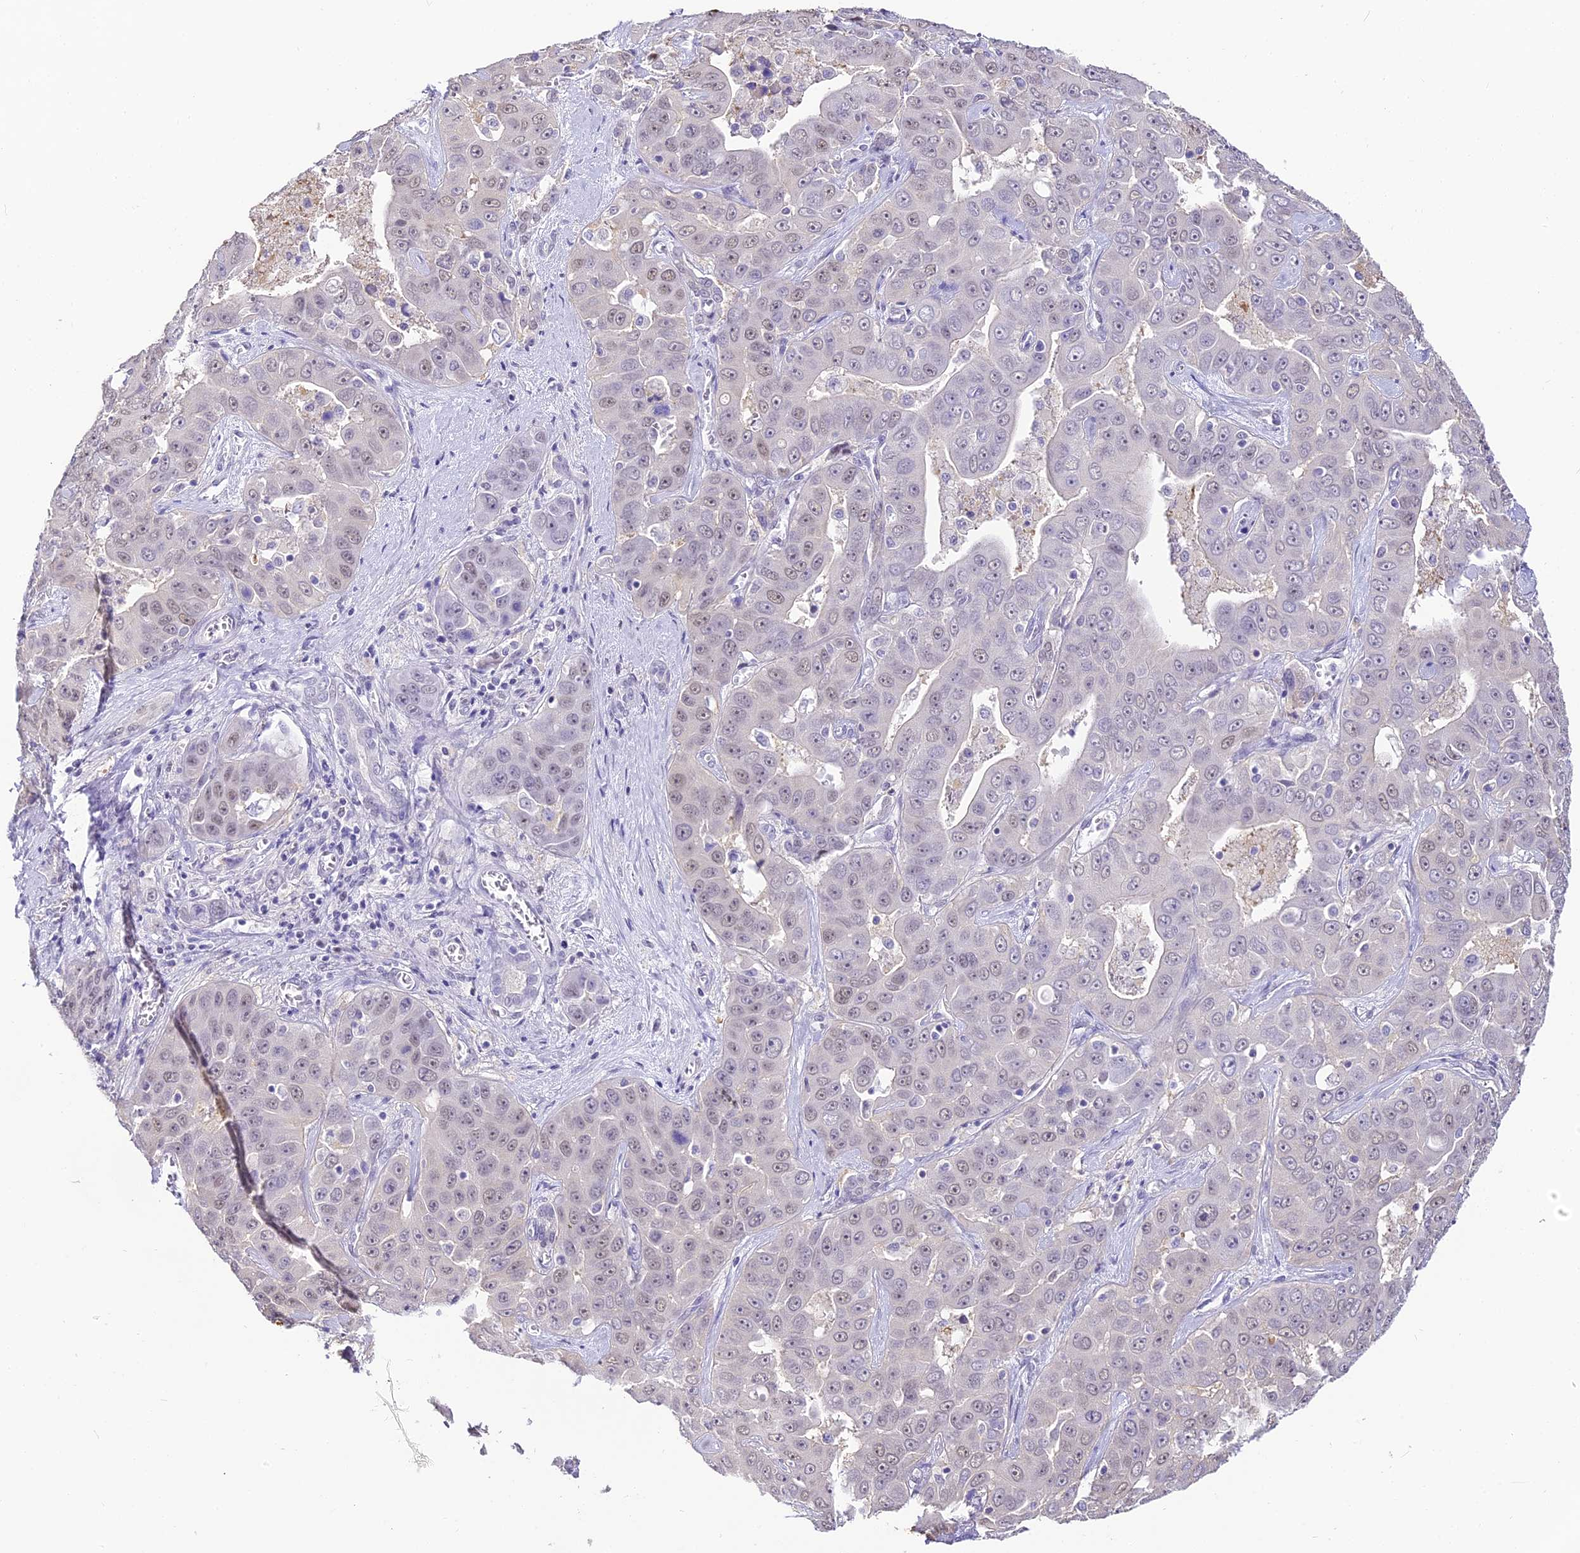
{"staining": {"intensity": "weak", "quantity": "<25%", "location": "nuclear"}, "tissue": "liver cancer", "cell_type": "Tumor cells", "image_type": "cancer", "snomed": [{"axis": "morphology", "description": "Cholangiocarcinoma"}, {"axis": "topography", "description": "Liver"}], "caption": "This is a photomicrograph of immunohistochemistry (IHC) staining of liver cholangiocarcinoma, which shows no staining in tumor cells.", "gene": "ABHD14A-ACY1", "patient": {"sex": "female", "age": 52}}